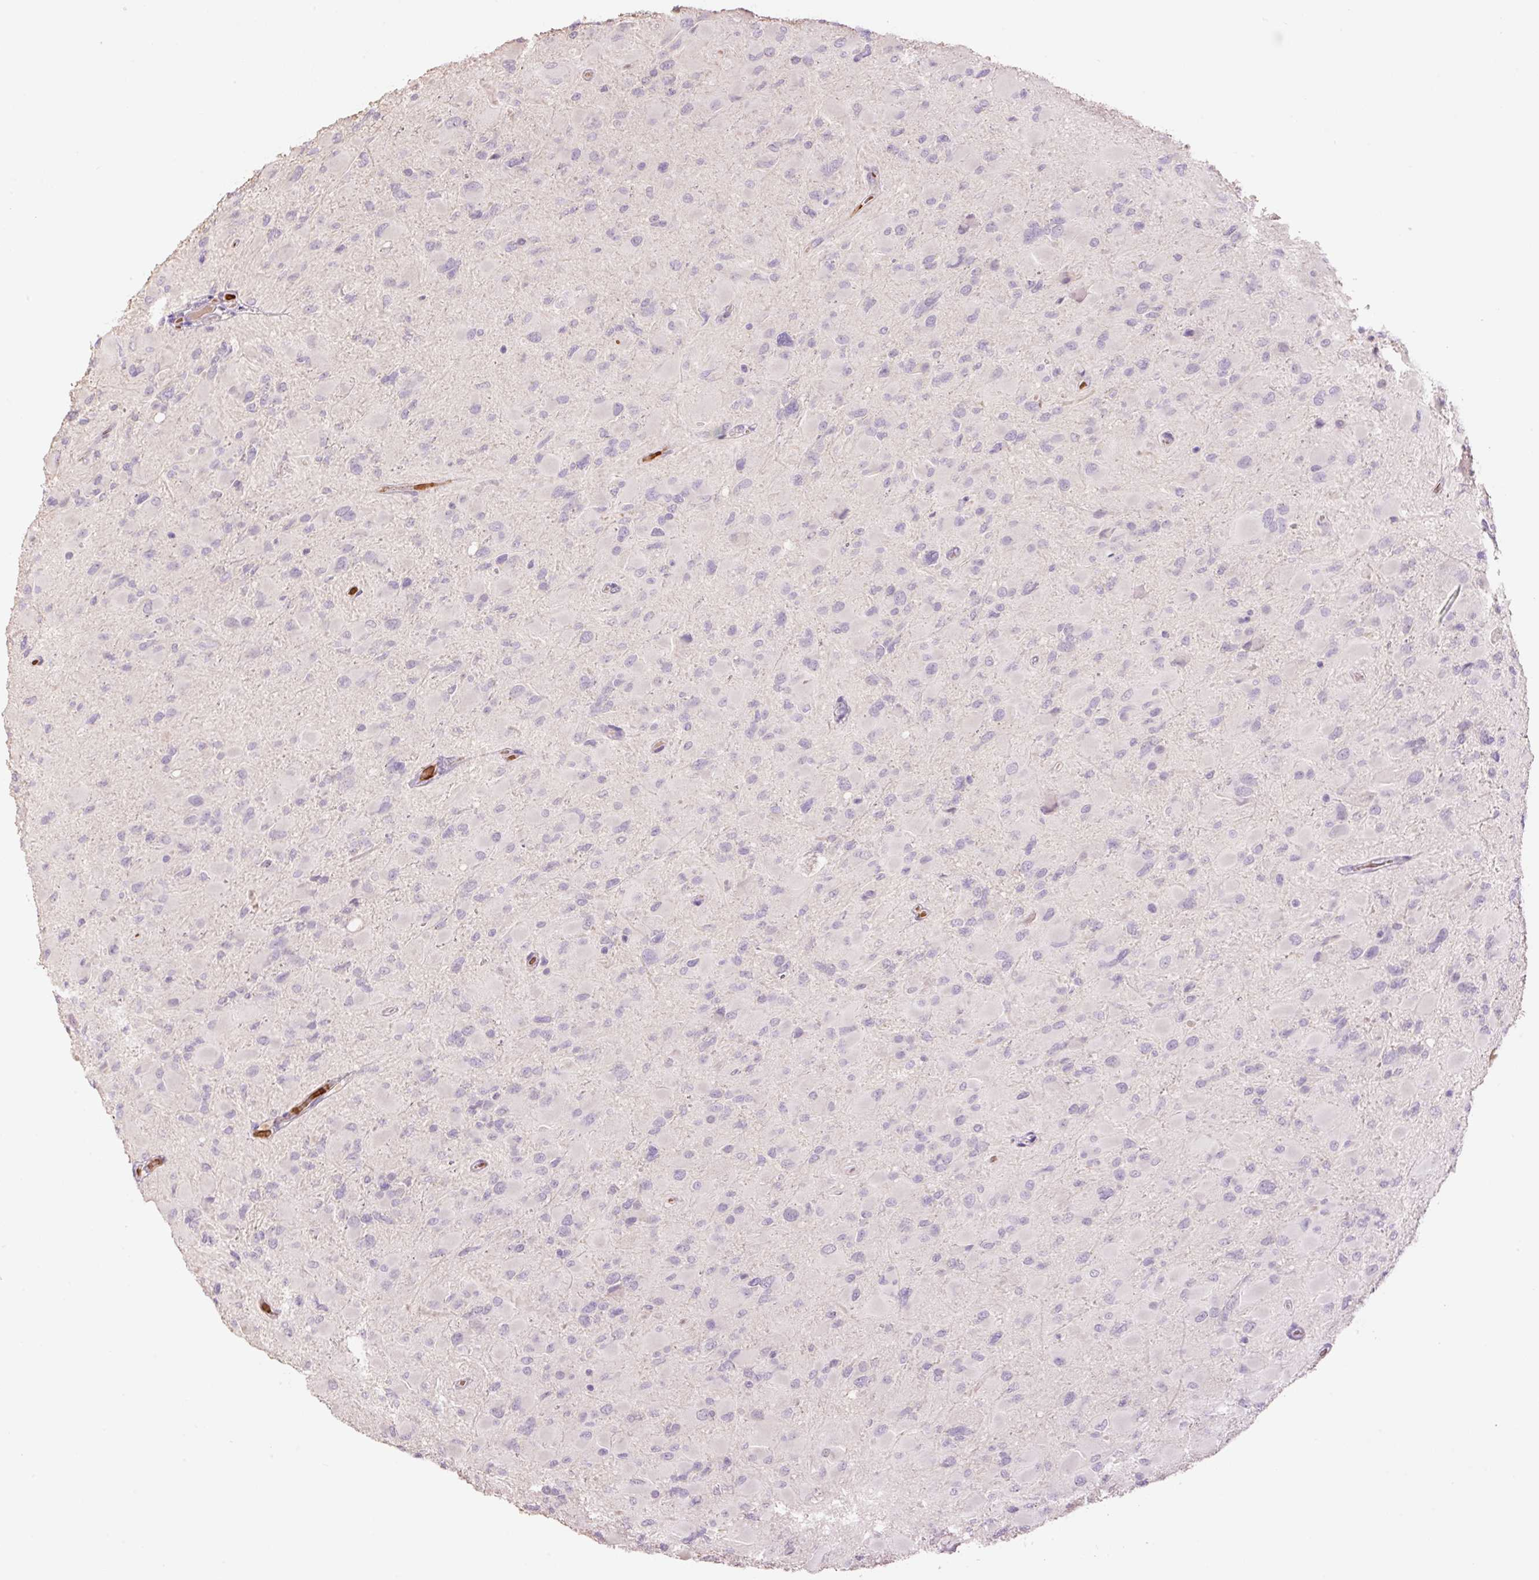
{"staining": {"intensity": "negative", "quantity": "none", "location": "none"}, "tissue": "glioma", "cell_type": "Tumor cells", "image_type": "cancer", "snomed": [{"axis": "morphology", "description": "Glioma, malignant, High grade"}, {"axis": "topography", "description": "Cerebral cortex"}], "caption": "Tumor cells show no significant protein expression in malignant glioma (high-grade).", "gene": "LY6G6D", "patient": {"sex": "female", "age": 36}}